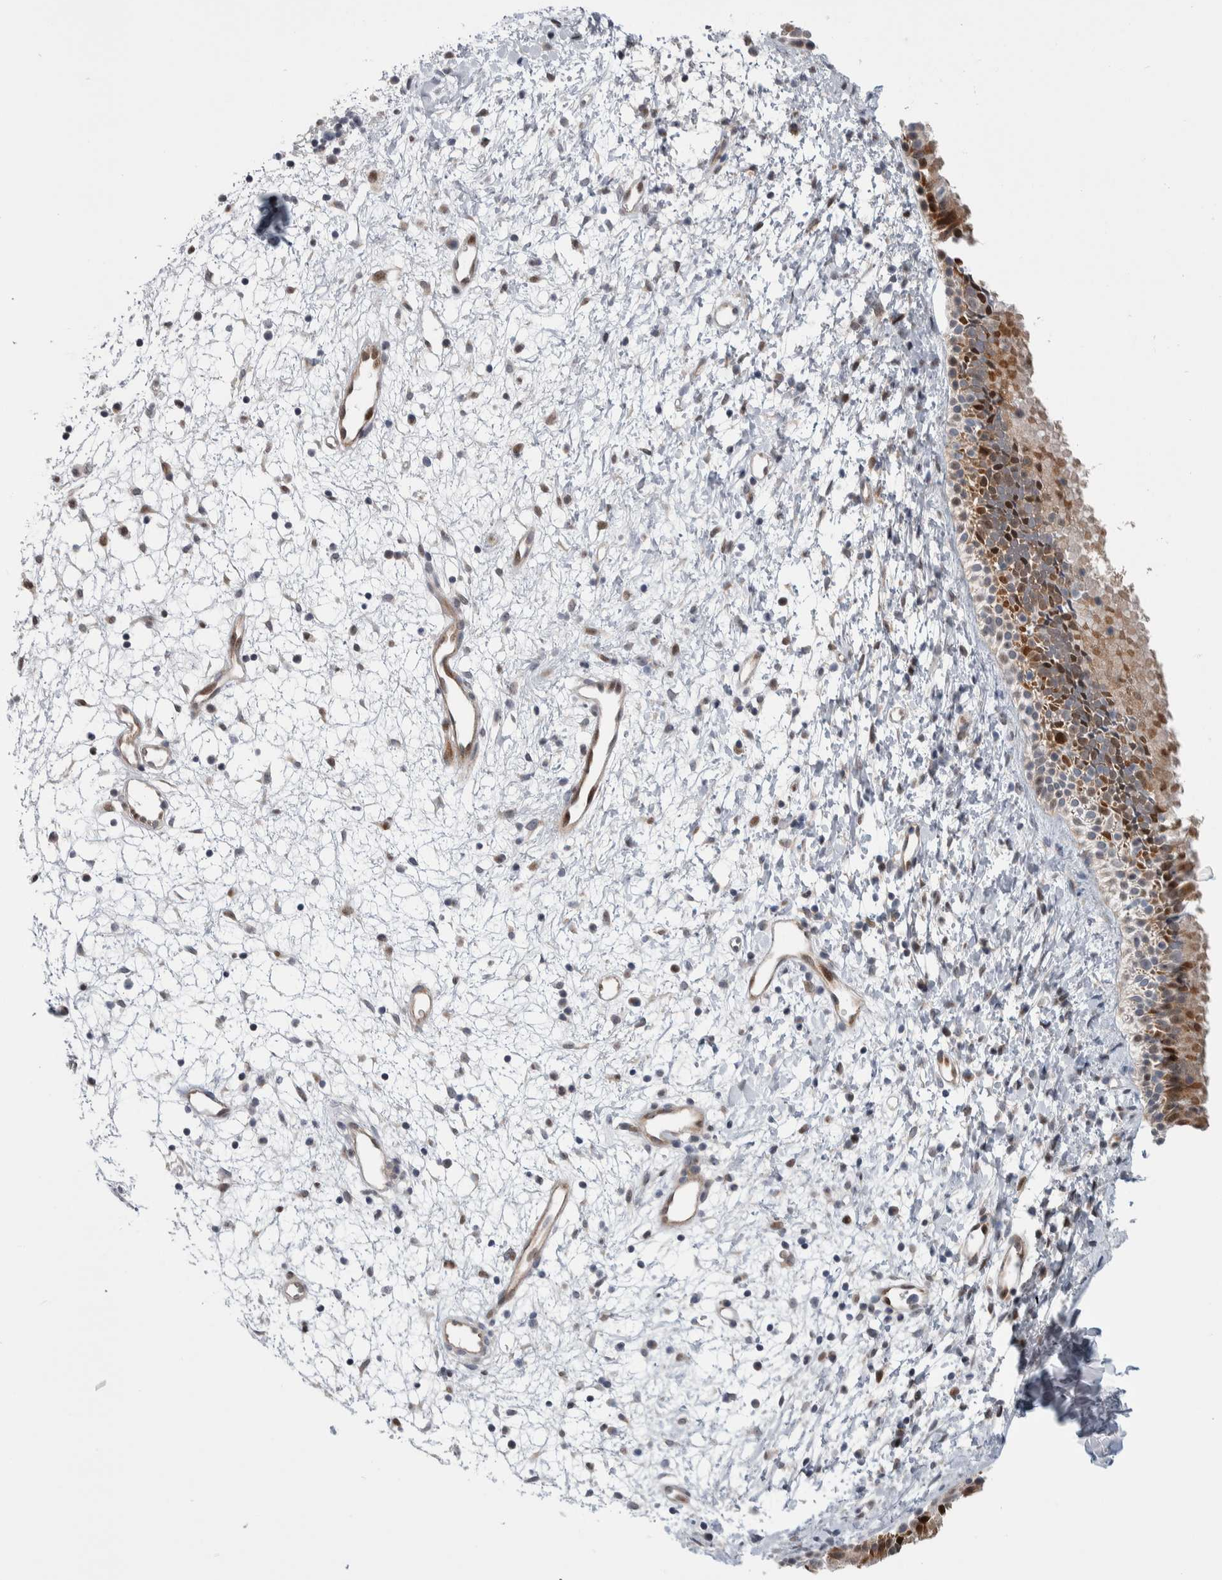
{"staining": {"intensity": "moderate", "quantity": "25%-75%", "location": "cytoplasmic/membranous,nuclear"}, "tissue": "nasopharynx", "cell_type": "Respiratory epithelial cells", "image_type": "normal", "snomed": [{"axis": "morphology", "description": "Normal tissue, NOS"}, {"axis": "topography", "description": "Nasopharynx"}], "caption": "The photomicrograph reveals a brown stain indicating the presence of a protein in the cytoplasmic/membranous,nuclear of respiratory epithelial cells in nasopharynx. (IHC, brightfield microscopy, high magnification).", "gene": "PTPA", "patient": {"sex": "male", "age": 22}}